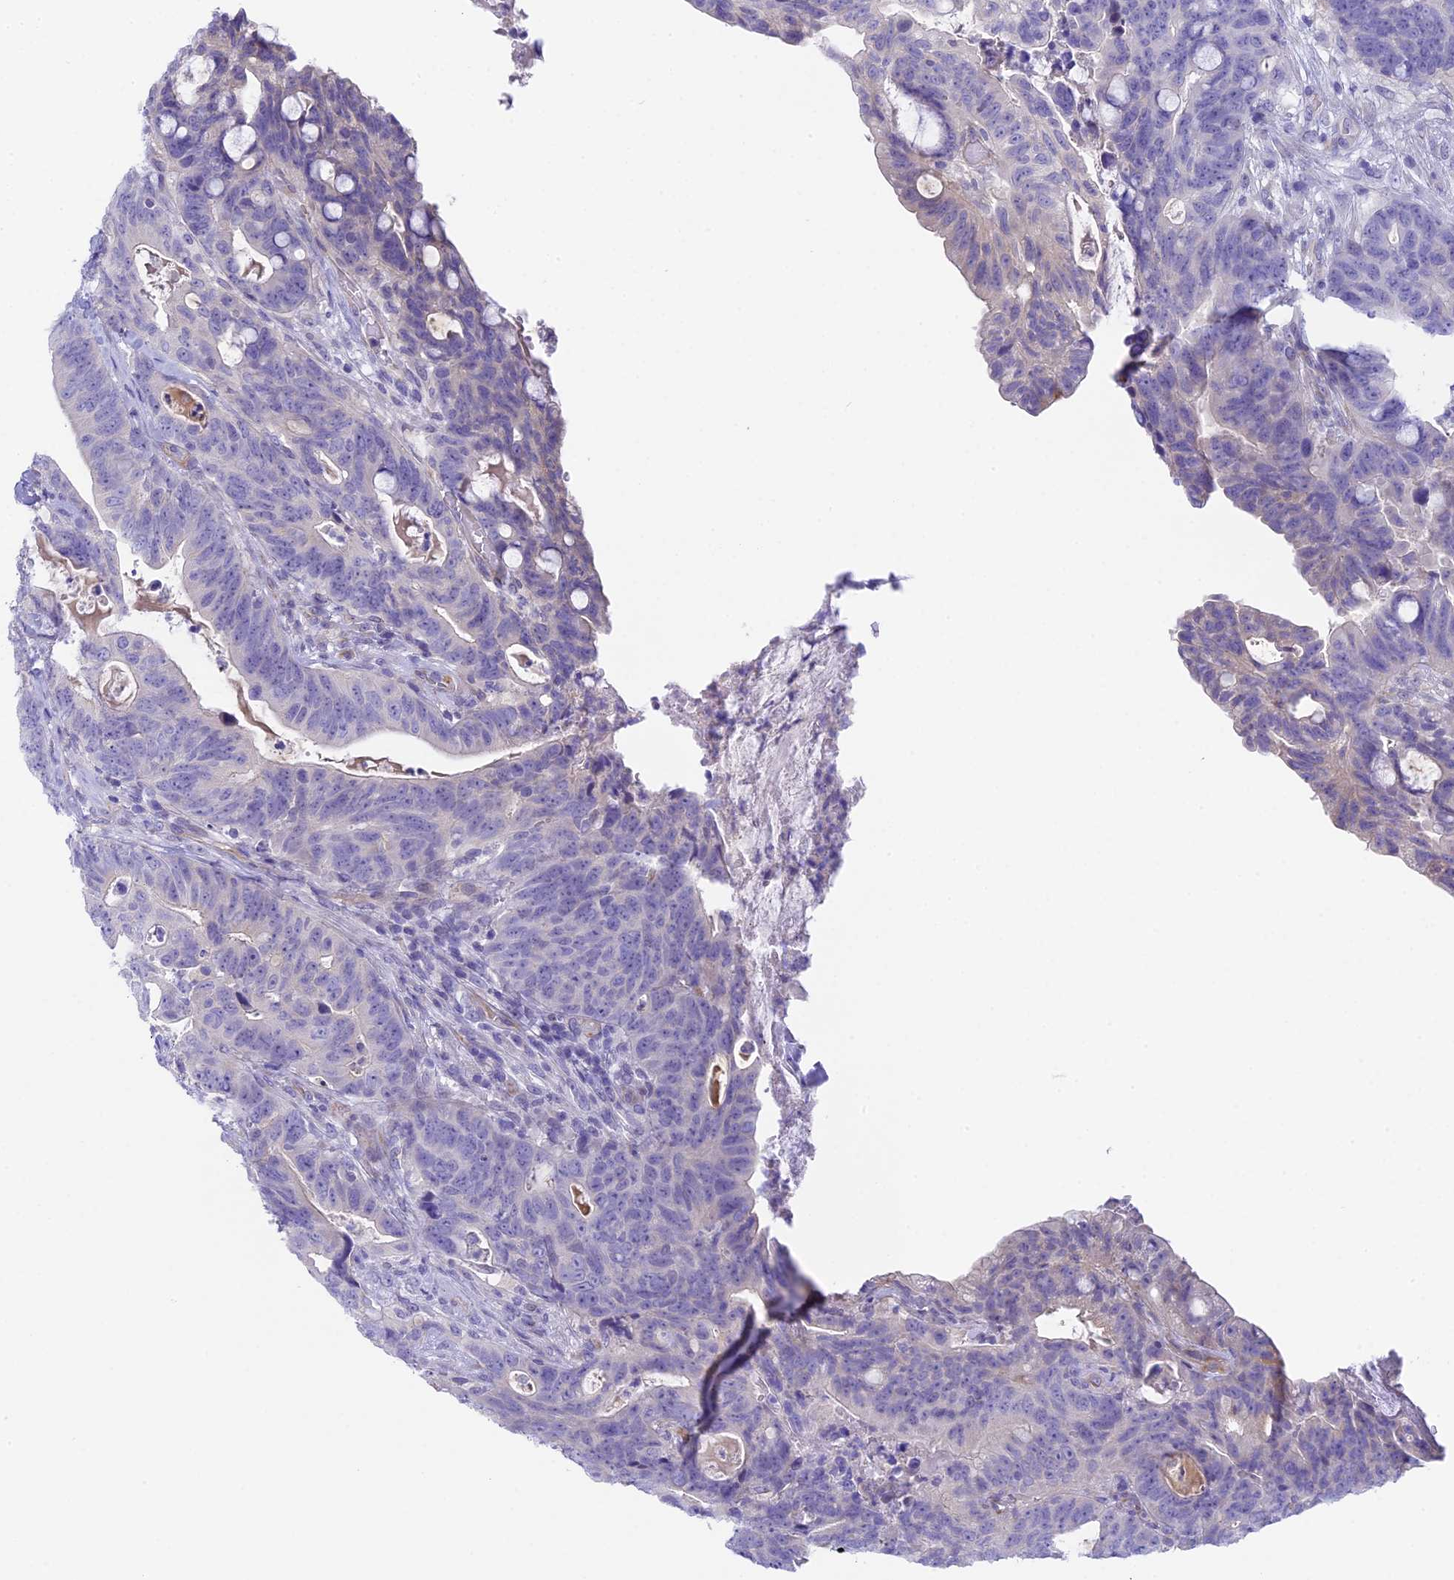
{"staining": {"intensity": "negative", "quantity": "none", "location": "none"}, "tissue": "colorectal cancer", "cell_type": "Tumor cells", "image_type": "cancer", "snomed": [{"axis": "morphology", "description": "Adenocarcinoma, NOS"}, {"axis": "topography", "description": "Colon"}], "caption": "The micrograph displays no staining of tumor cells in colorectal cancer. (DAB (3,3'-diaminobenzidine) immunohistochemistry, high magnification).", "gene": "TACSTD2", "patient": {"sex": "female", "age": 82}}